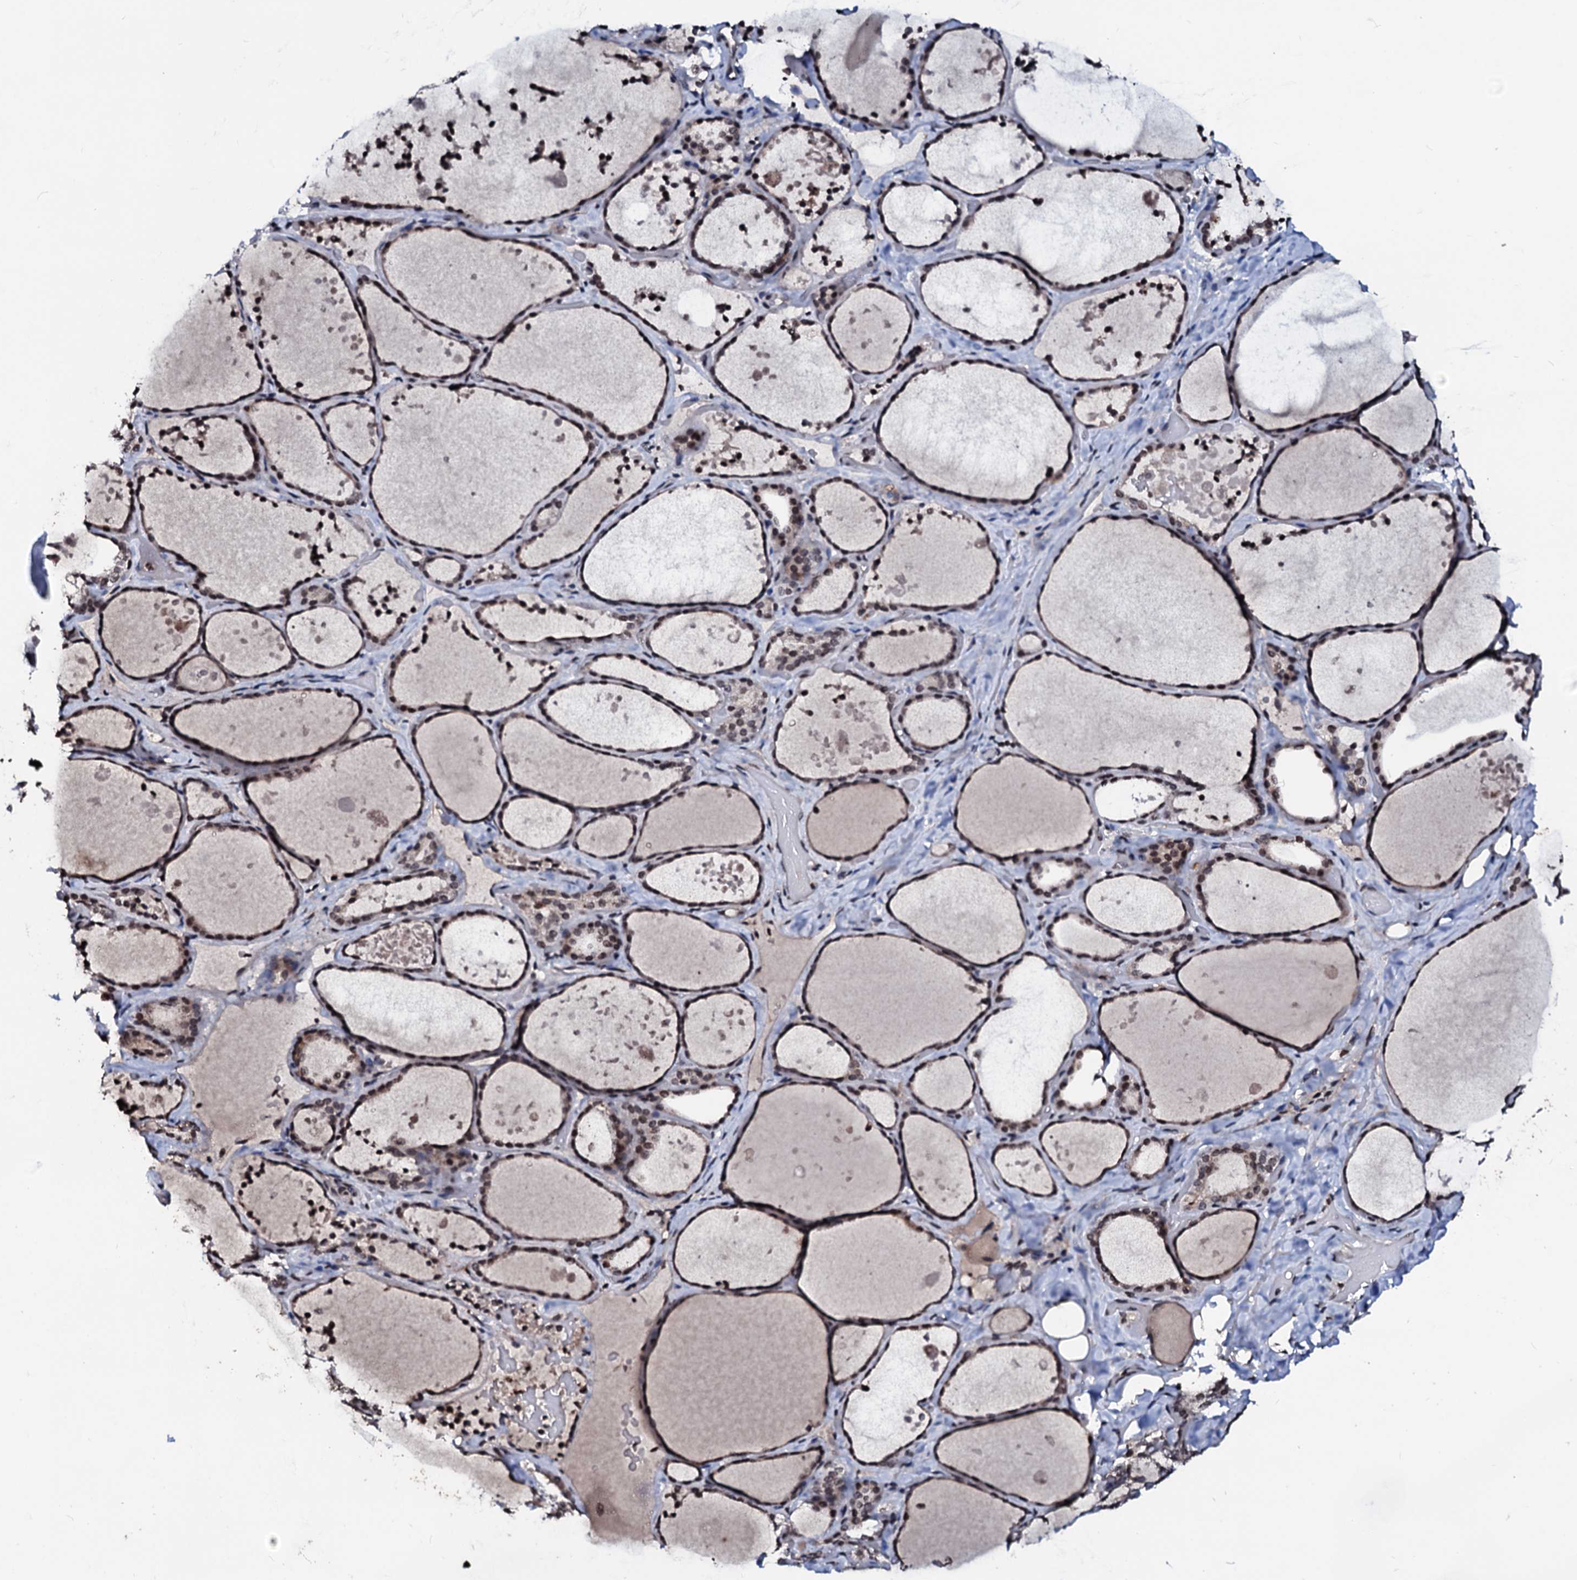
{"staining": {"intensity": "moderate", "quantity": ">75%", "location": "cytoplasmic/membranous,nuclear"}, "tissue": "thyroid gland", "cell_type": "Glandular cells", "image_type": "normal", "snomed": [{"axis": "morphology", "description": "Normal tissue, NOS"}, {"axis": "topography", "description": "Thyroid gland"}], "caption": "Brown immunohistochemical staining in normal human thyroid gland shows moderate cytoplasmic/membranous,nuclear staining in about >75% of glandular cells.", "gene": "LSM11", "patient": {"sex": "female", "age": 44}}